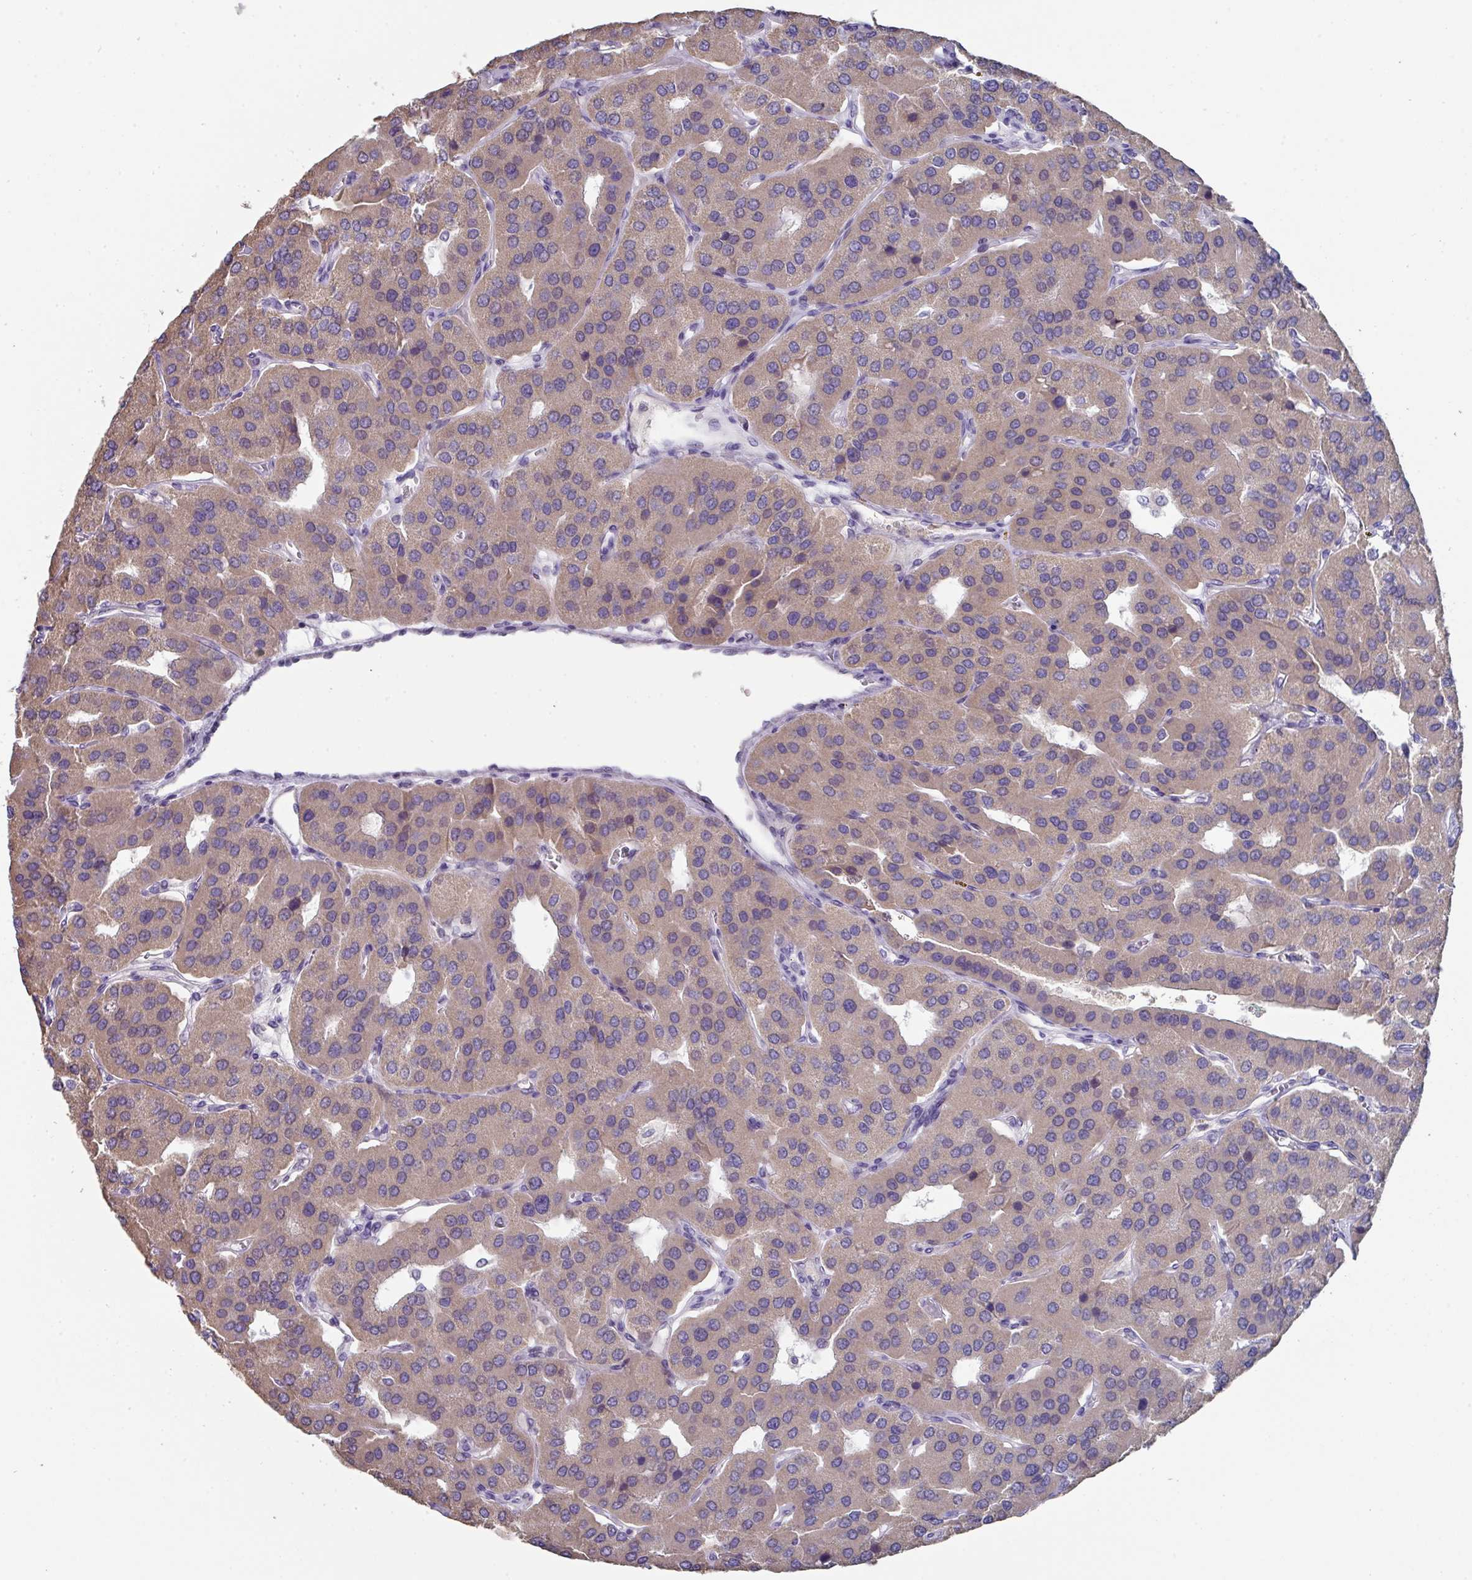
{"staining": {"intensity": "weak", "quantity": ">75%", "location": "cytoplasmic/membranous"}, "tissue": "parathyroid gland", "cell_type": "Glandular cells", "image_type": "normal", "snomed": [{"axis": "morphology", "description": "Normal tissue, NOS"}, {"axis": "morphology", "description": "Adenoma, NOS"}, {"axis": "topography", "description": "Parathyroid gland"}], "caption": "There is low levels of weak cytoplasmic/membranous staining in glandular cells of normal parathyroid gland, as demonstrated by immunohistochemical staining (brown color).", "gene": "DCAF12L1", "patient": {"sex": "female", "age": 86}}